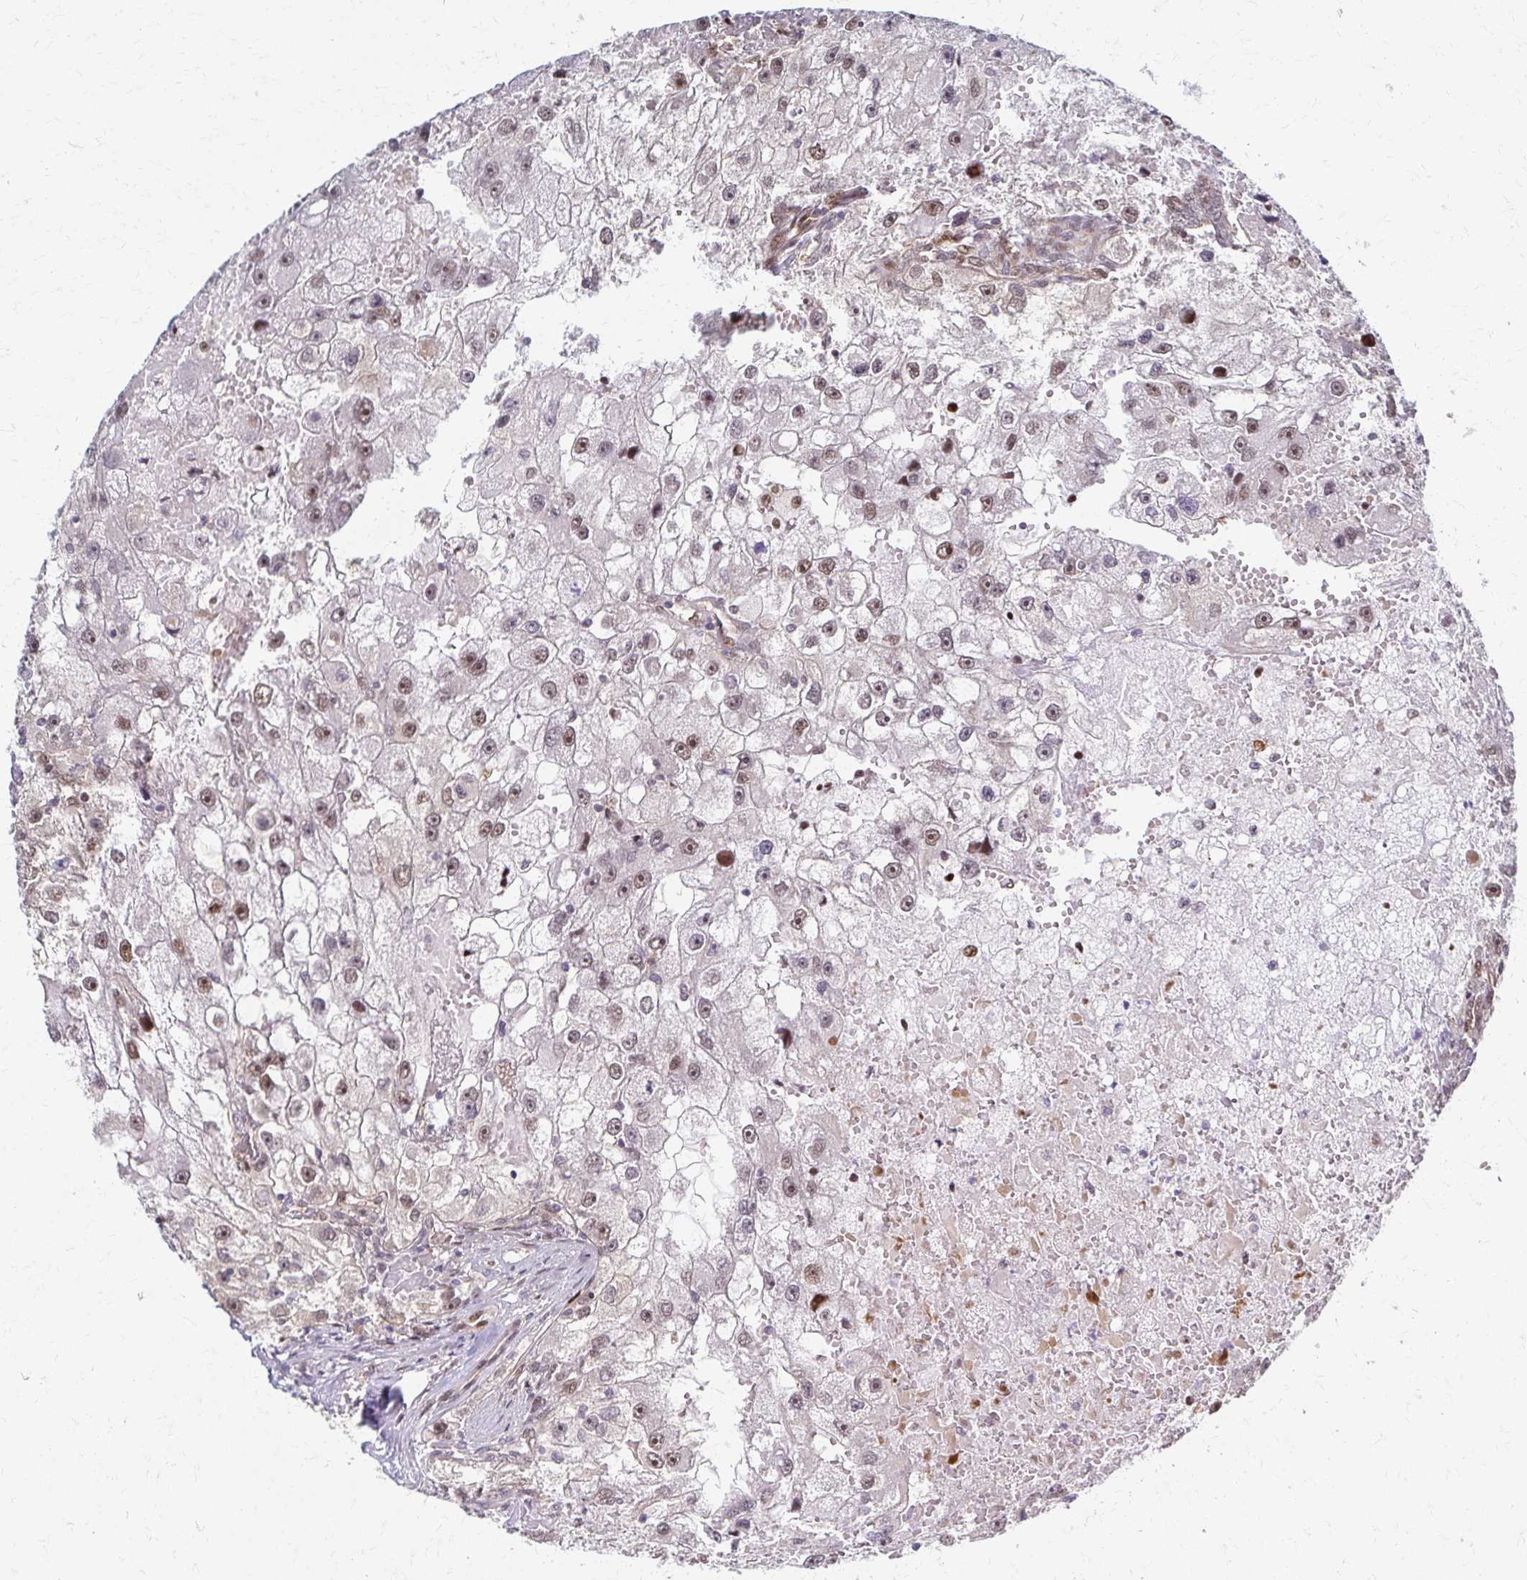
{"staining": {"intensity": "moderate", "quantity": ">75%", "location": "nuclear"}, "tissue": "renal cancer", "cell_type": "Tumor cells", "image_type": "cancer", "snomed": [{"axis": "morphology", "description": "Adenocarcinoma, NOS"}, {"axis": "topography", "description": "Kidney"}], "caption": "Protein staining of renal cancer tissue reveals moderate nuclear staining in approximately >75% of tumor cells.", "gene": "PSMD7", "patient": {"sex": "male", "age": 63}}